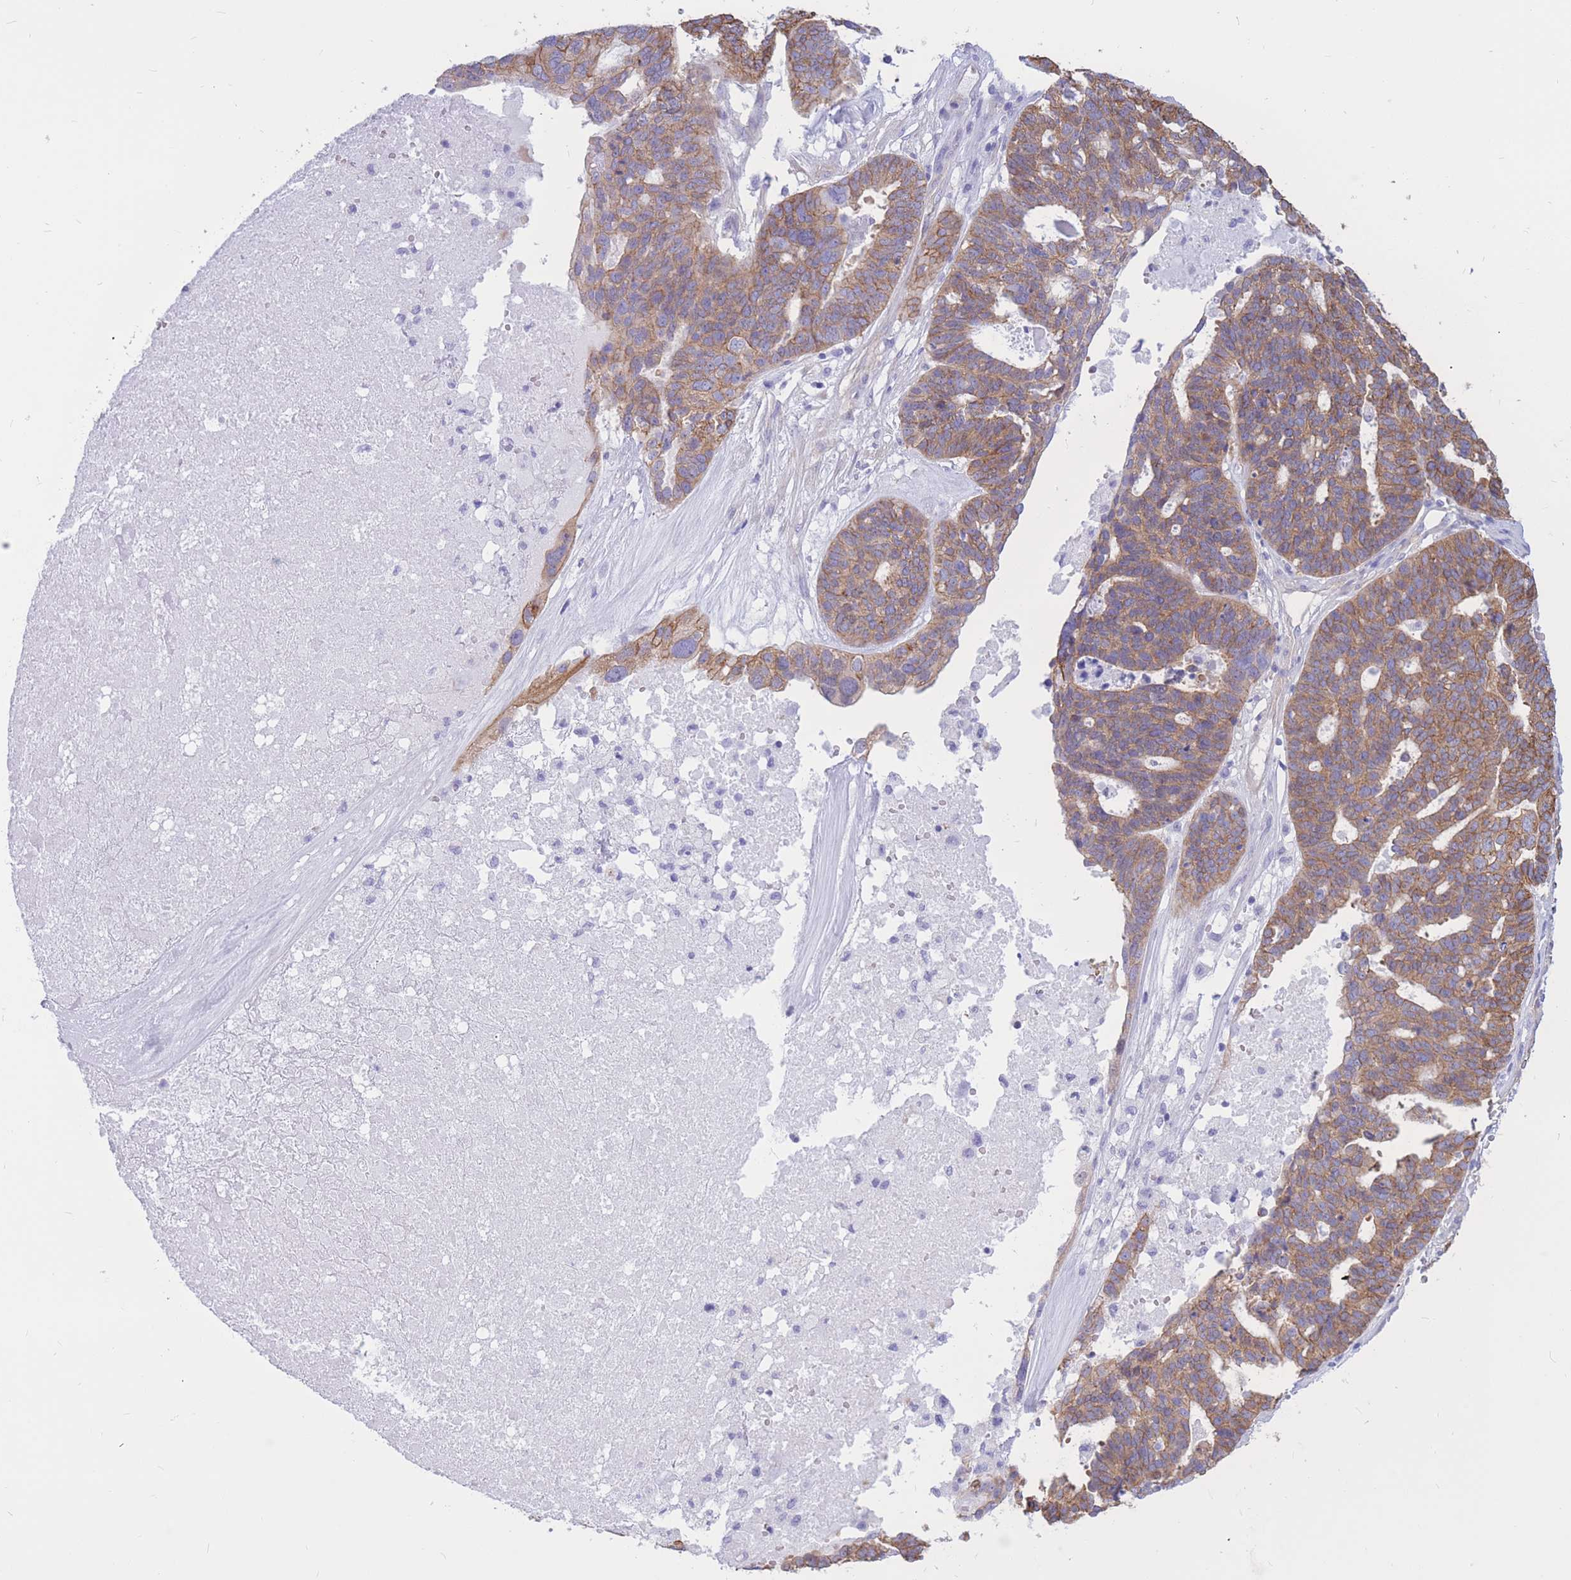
{"staining": {"intensity": "moderate", "quantity": ">75%", "location": "cytoplasmic/membranous"}, "tissue": "ovarian cancer", "cell_type": "Tumor cells", "image_type": "cancer", "snomed": [{"axis": "morphology", "description": "Cystadenocarcinoma, serous, NOS"}, {"axis": "topography", "description": "Ovary"}], "caption": "Ovarian cancer (serous cystadenocarcinoma) stained with a brown dye exhibits moderate cytoplasmic/membranous positive expression in about >75% of tumor cells.", "gene": "ADD2", "patient": {"sex": "female", "age": 59}}